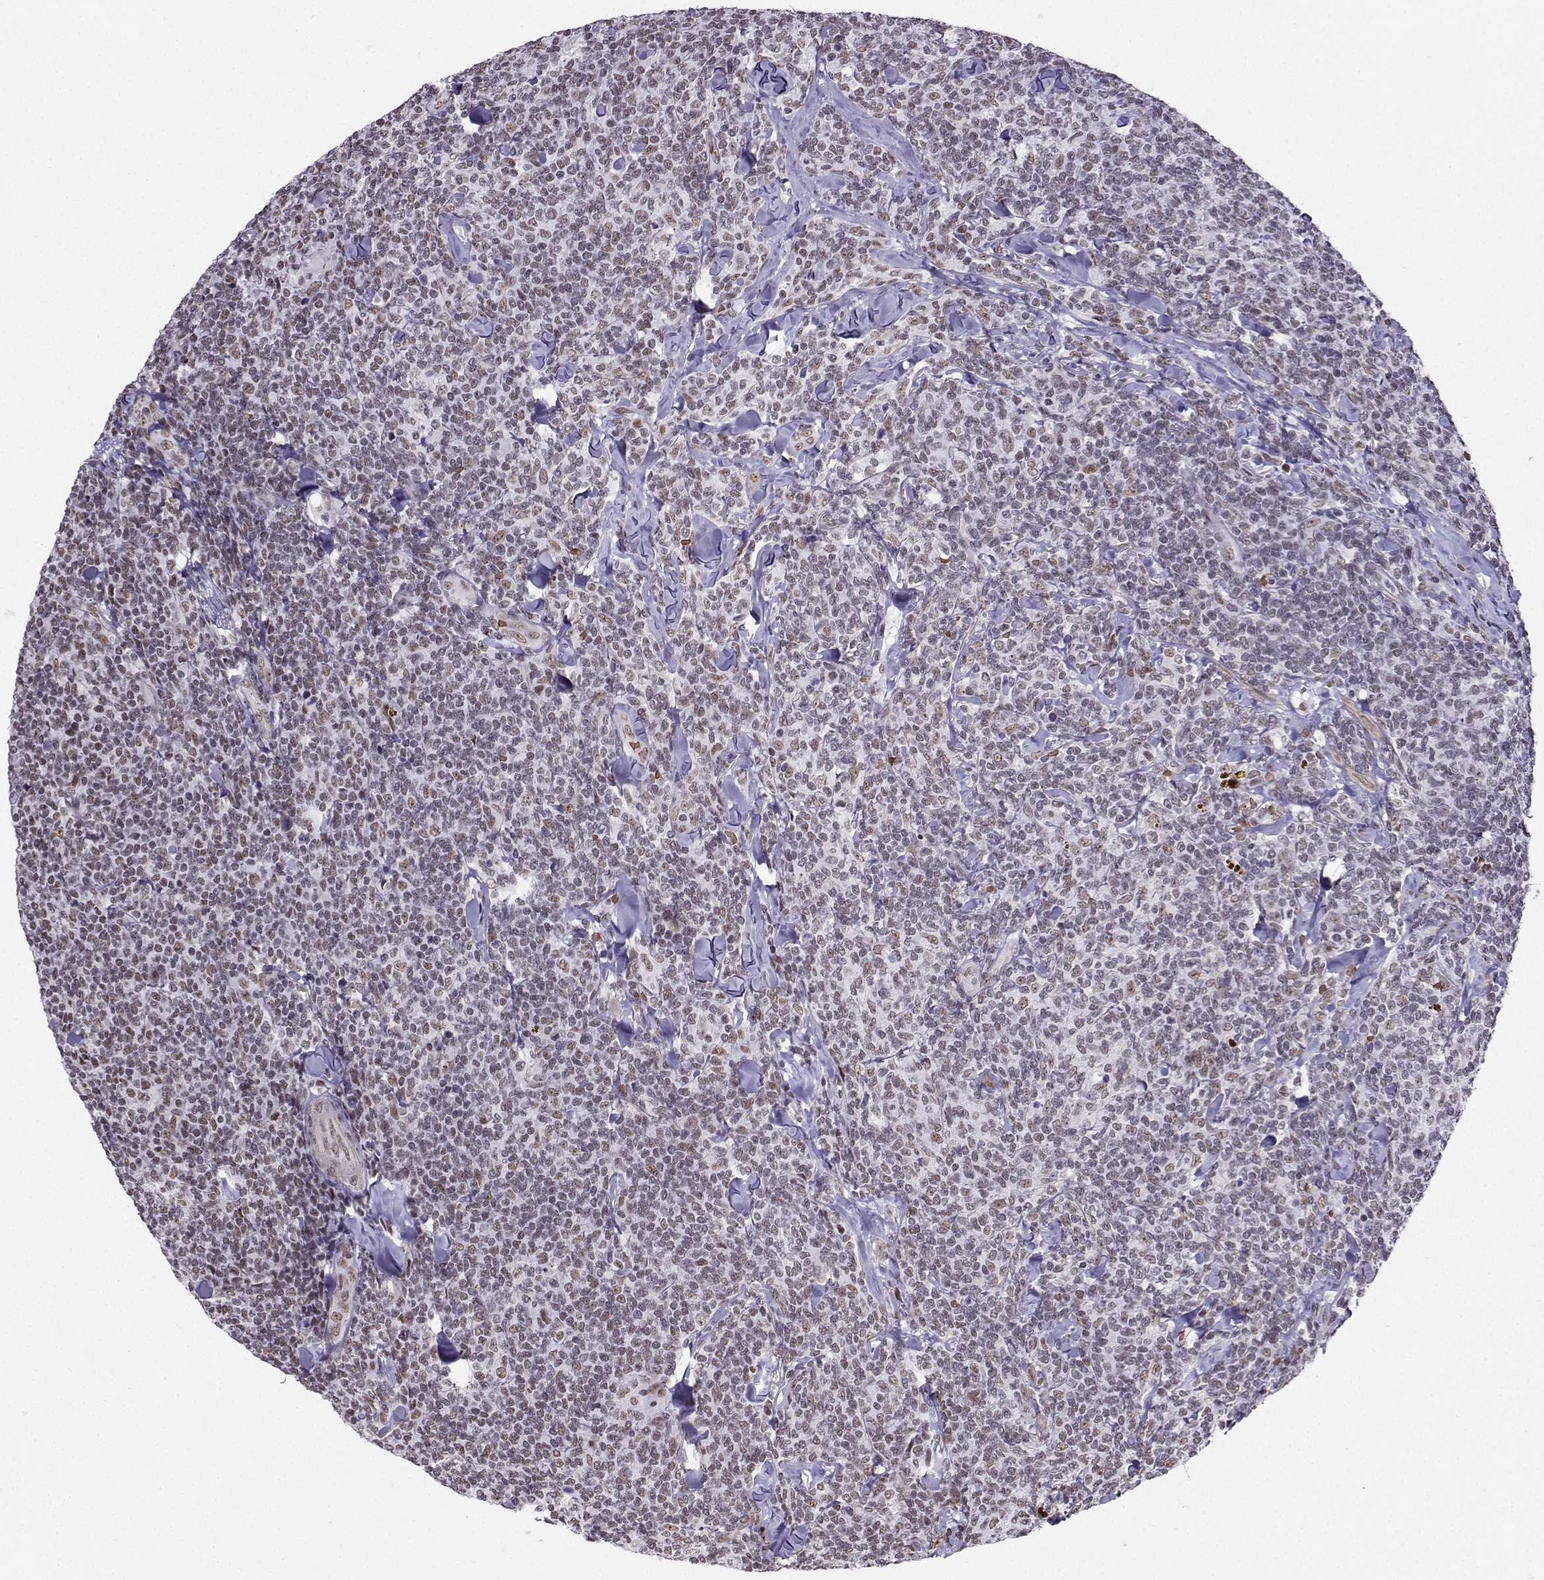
{"staining": {"intensity": "weak", "quantity": ">75%", "location": "nuclear"}, "tissue": "lymphoma", "cell_type": "Tumor cells", "image_type": "cancer", "snomed": [{"axis": "morphology", "description": "Malignant lymphoma, non-Hodgkin's type, Low grade"}, {"axis": "topography", "description": "Lymph node"}], "caption": "High-power microscopy captured an immunohistochemistry (IHC) photomicrograph of low-grade malignant lymphoma, non-Hodgkin's type, revealing weak nuclear staining in approximately >75% of tumor cells. Using DAB (brown) and hematoxylin (blue) stains, captured at high magnification using brightfield microscopy.", "gene": "CCNK", "patient": {"sex": "female", "age": 56}}